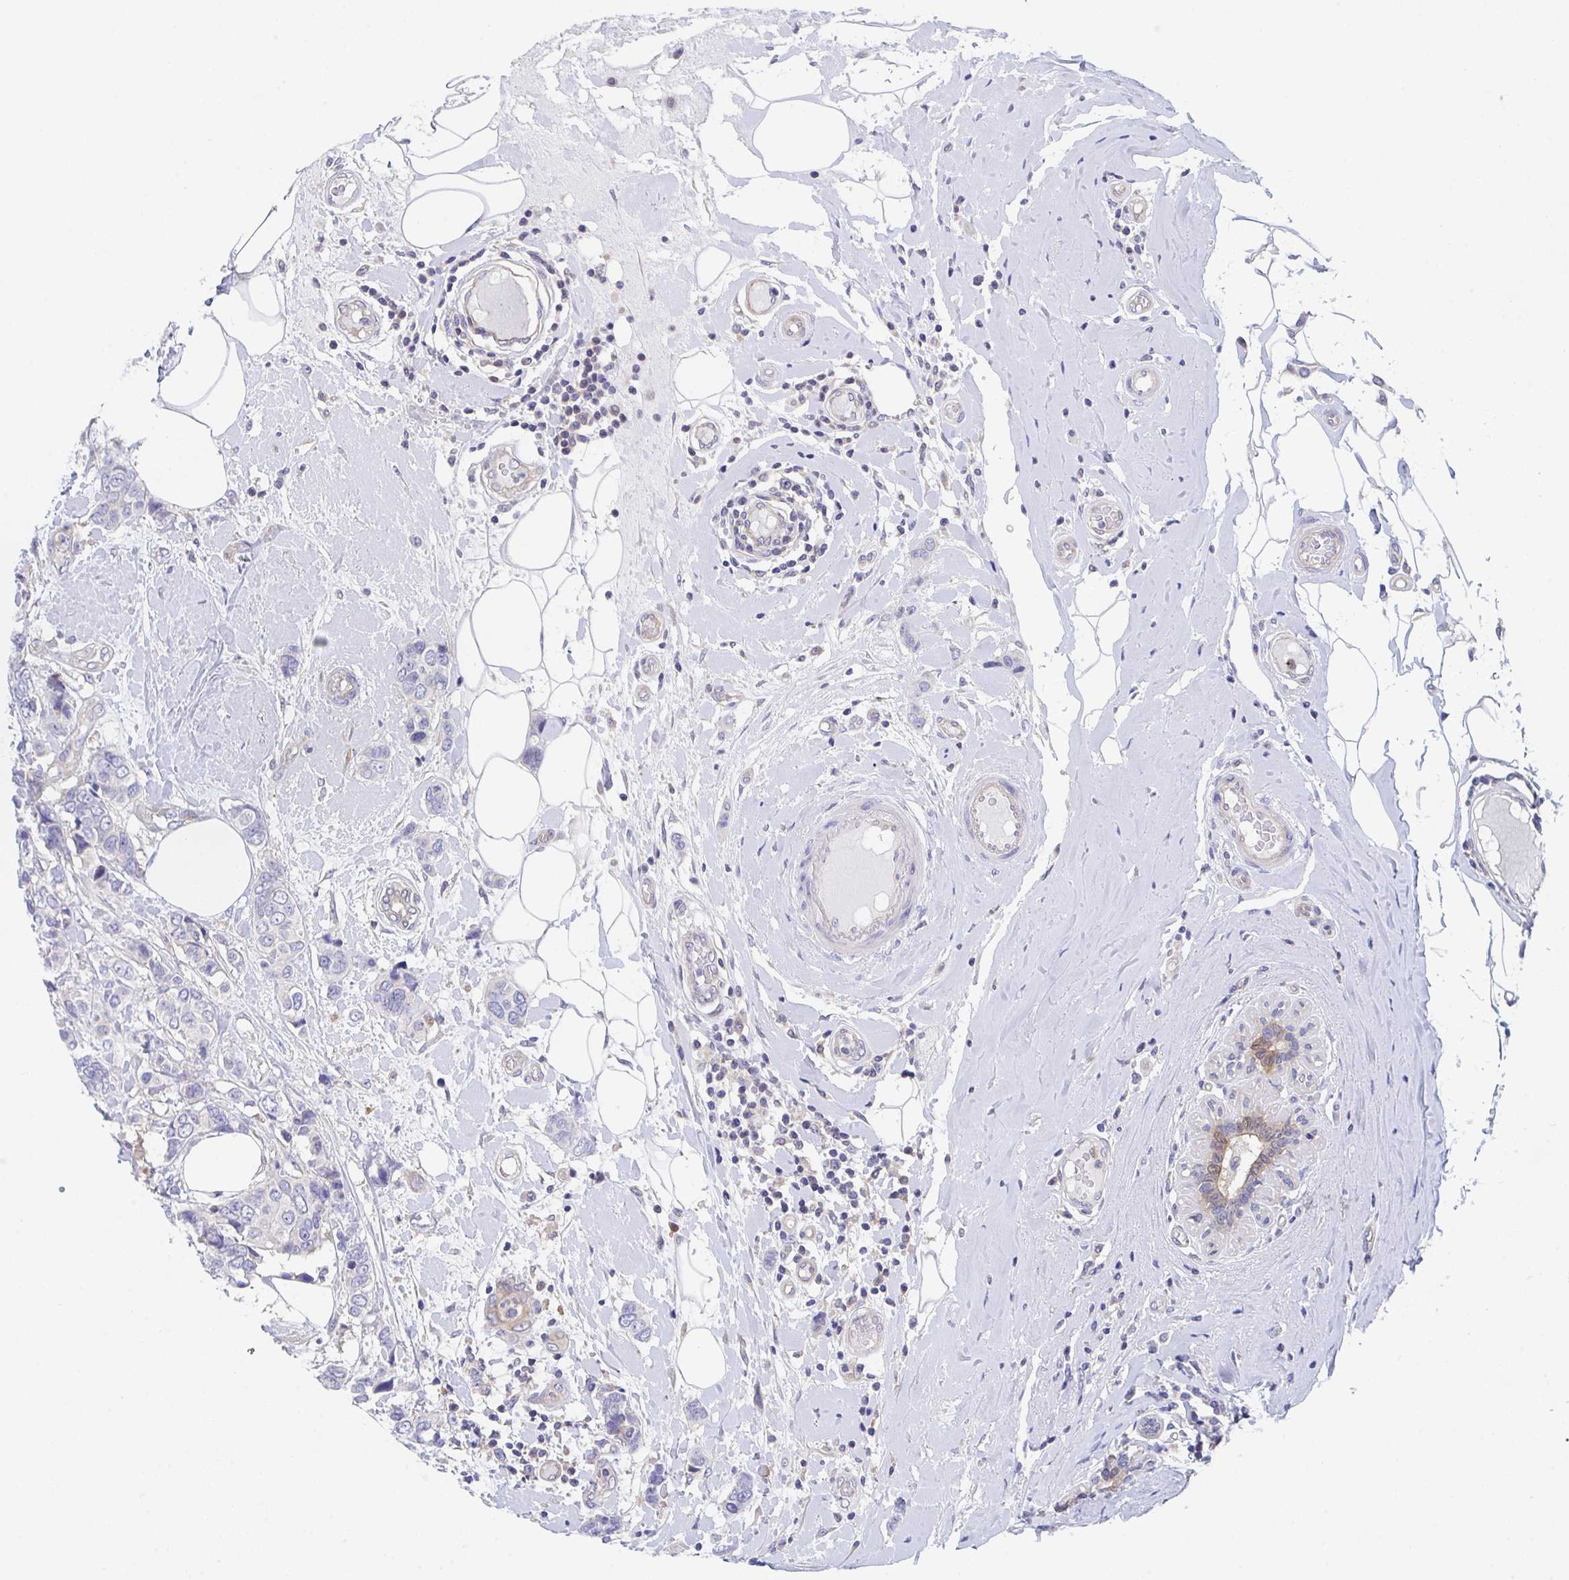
{"staining": {"intensity": "negative", "quantity": "none", "location": "none"}, "tissue": "breast cancer", "cell_type": "Tumor cells", "image_type": "cancer", "snomed": [{"axis": "morphology", "description": "Lobular carcinoma"}, {"axis": "topography", "description": "Breast"}], "caption": "This is an immunohistochemistry photomicrograph of human breast lobular carcinoma. There is no expression in tumor cells.", "gene": "P2RX3", "patient": {"sex": "female", "age": 51}}